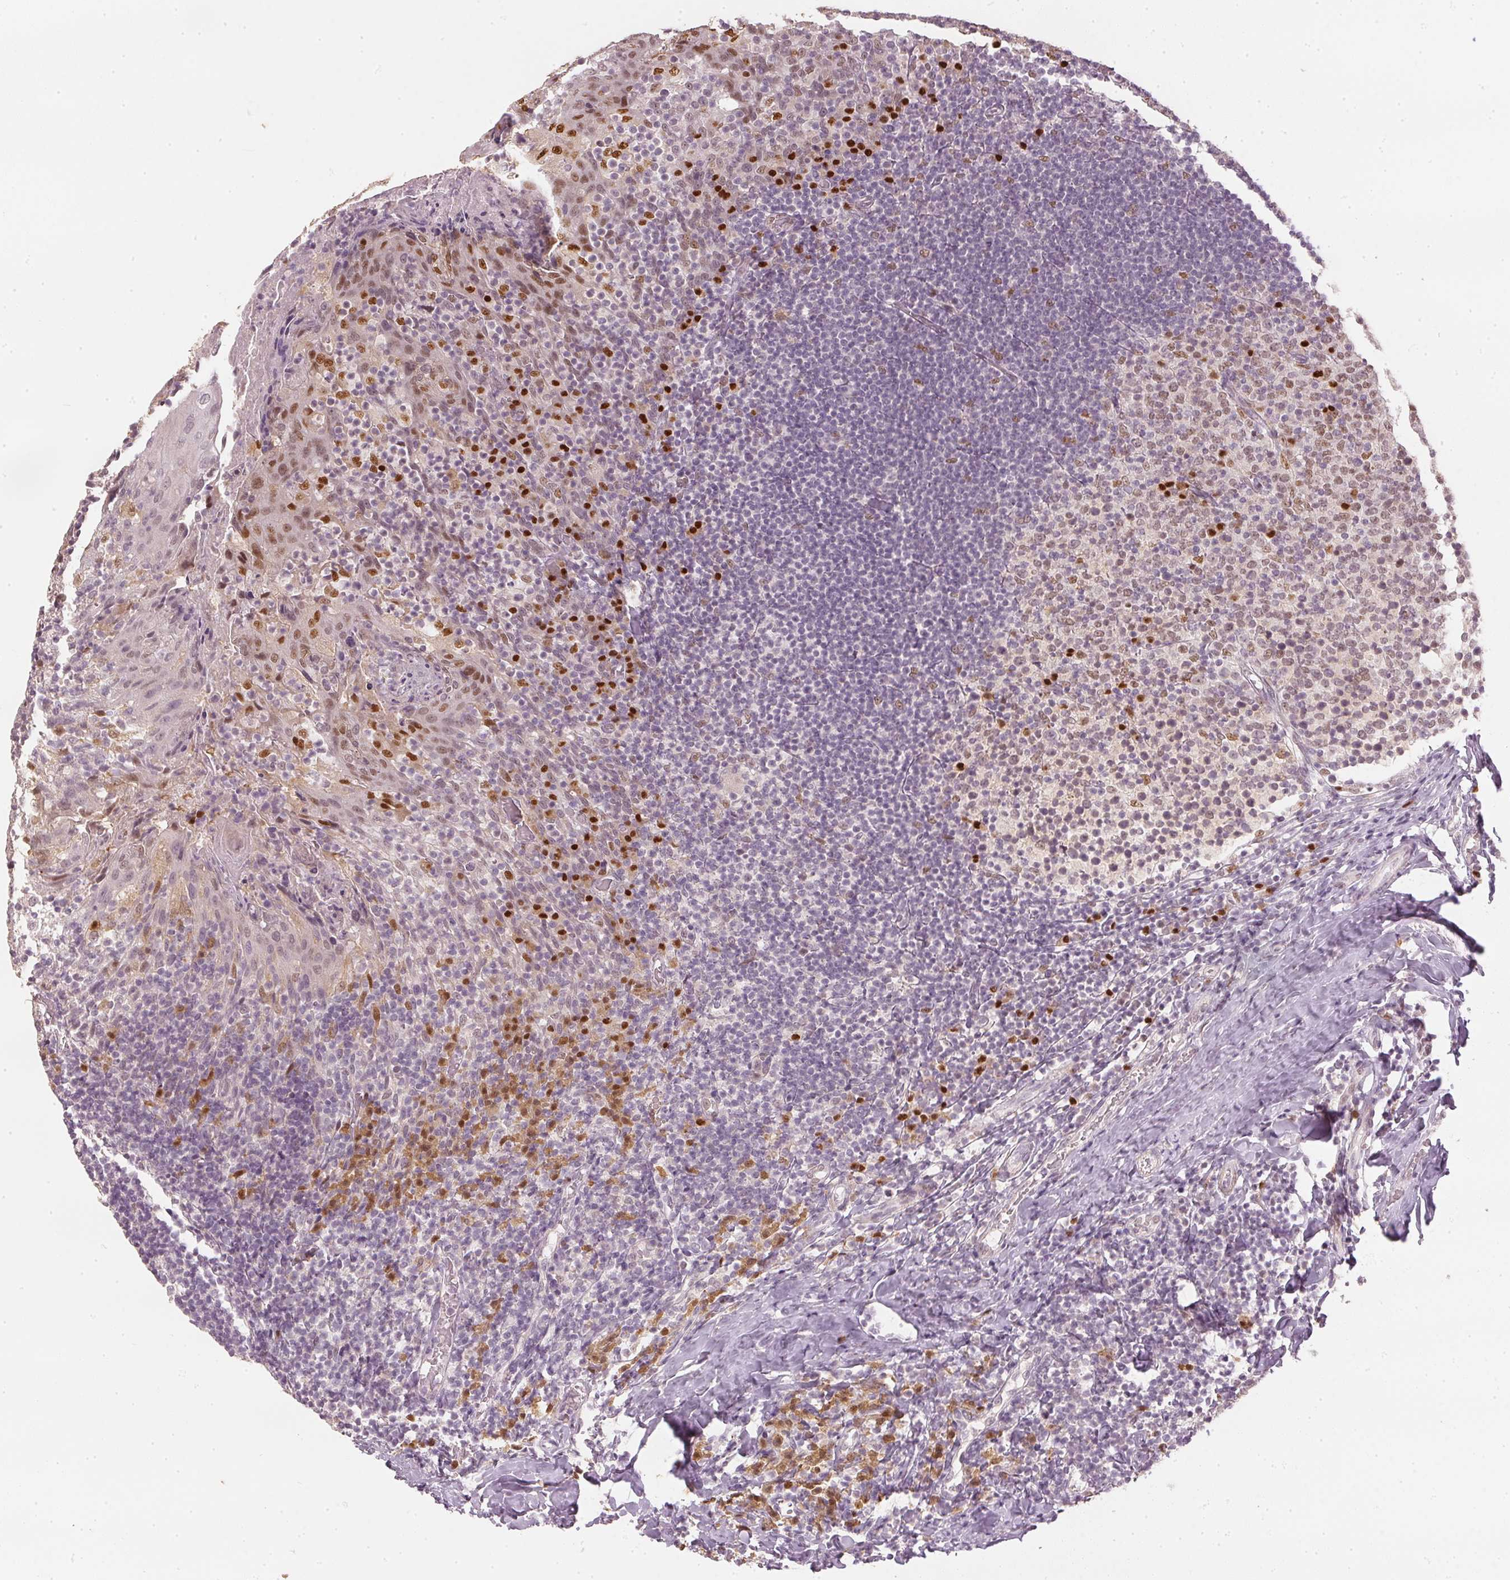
{"staining": {"intensity": "moderate", "quantity": "<25%", "location": "nuclear"}, "tissue": "tonsil", "cell_type": "Germinal center cells", "image_type": "normal", "snomed": [{"axis": "morphology", "description": "Normal tissue, NOS"}, {"axis": "topography", "description": "Tonsil"}], "caption": "Immunohistochemistry (IHC) photomicrograph of benign tonsil: human tonsil stained using immunohistochemistry (IHC) exhibits low levels of moderate protein expression localized specifically in the nuclear of germinal center cells, appearing as a nuclear brown color.", "gene": "ENSG00000267001", "patient": {"sex": "female", "age": 10}}